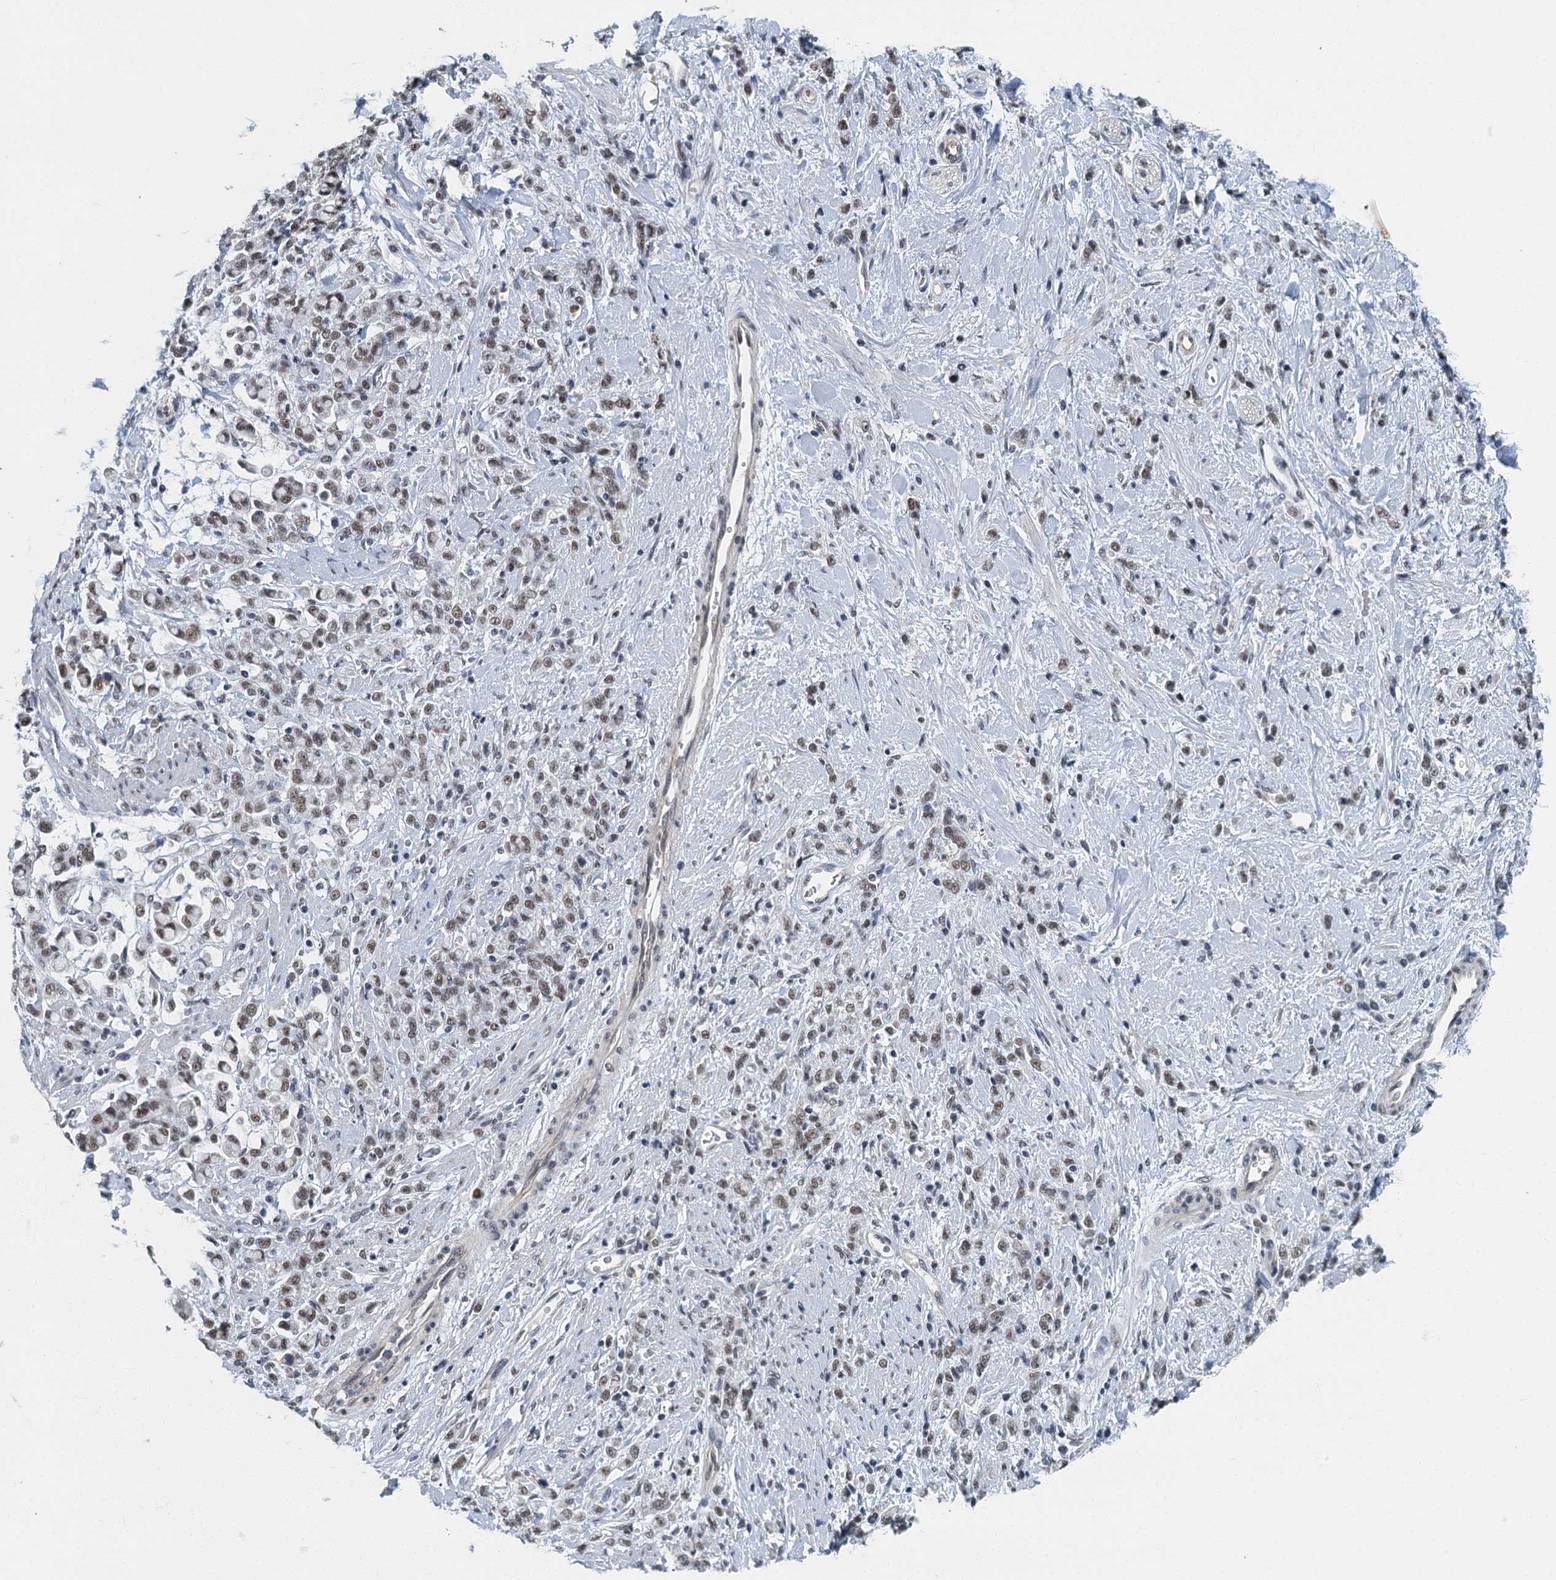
{"staining": {"intensity": "moderate", "quantity": ">75%", "location": "nuclear"}, "tissue": "stomach cancer", "cell_type": "Tumor cells", "image_type": "cancer", "snomed": [{"axis": "morphology", "description": "Adenocarcinoma, NOS"}, {"axis": "topography", "description": "Stomach"}], "caption": "Stomach cancer tissue displays moderate nuclear staining in approximately >75% of tumor cells", "gene": "GADL1", "patient": {"sex": "female", "age": 60}}